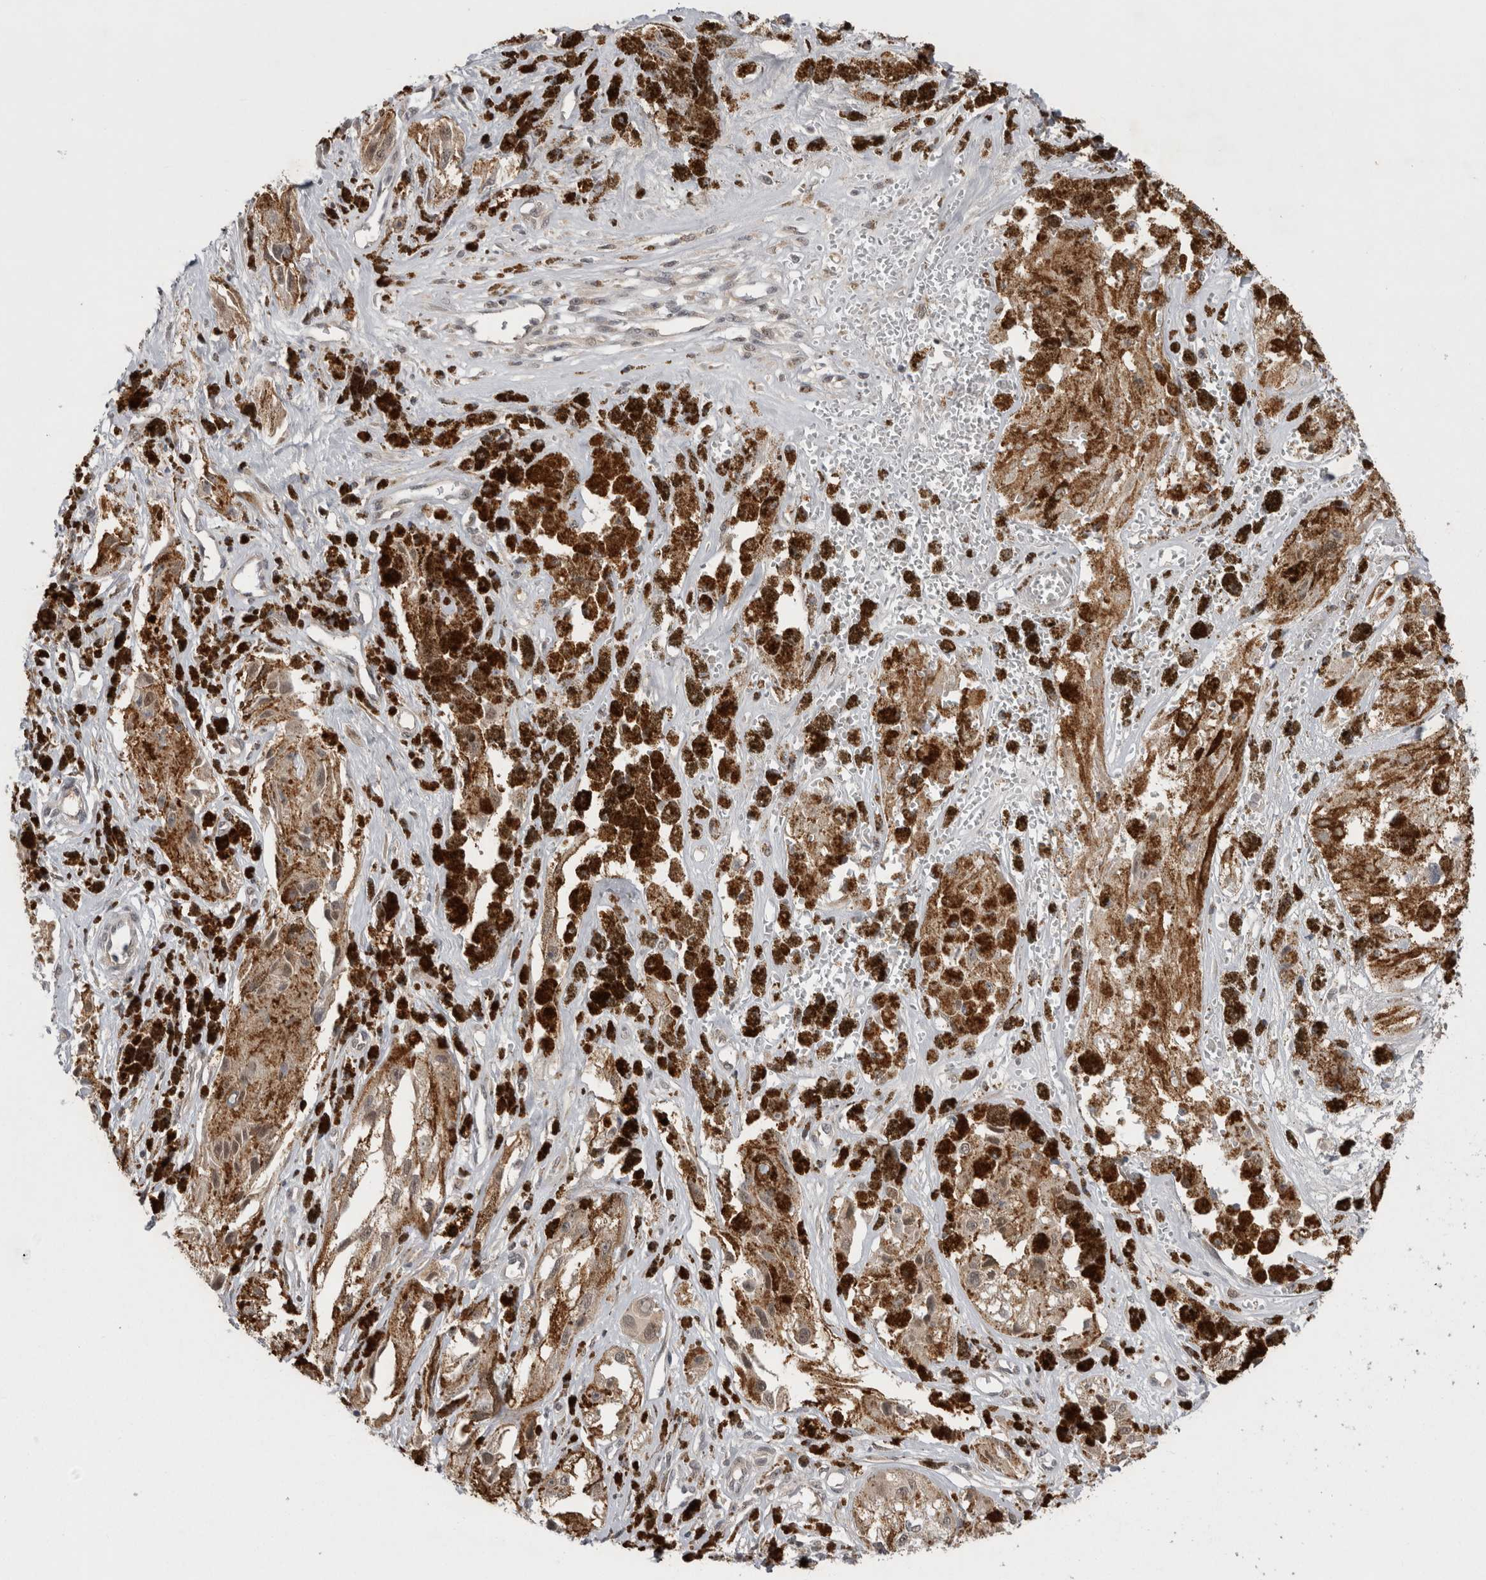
{"staining": {"intensity": "weak", "quantity": ">75%", "location": "nuclear"}, "tissue": "melanoma", "cell_type": "Tumor cells", "image_type": "cancer", "snomed": [{"axis": "morphology", "description": "Malignant melanoma, NOS"}, {"axis": "topography", "description": "Skin"}], "caption": "IHC image of malignant melanoma stained for a protein (brown), which shows low levels of weak nuclear expression in approximately >75% of tumor cells.", "gene": "PSMB2", "patient": {"sex": "male", "age": 88}}